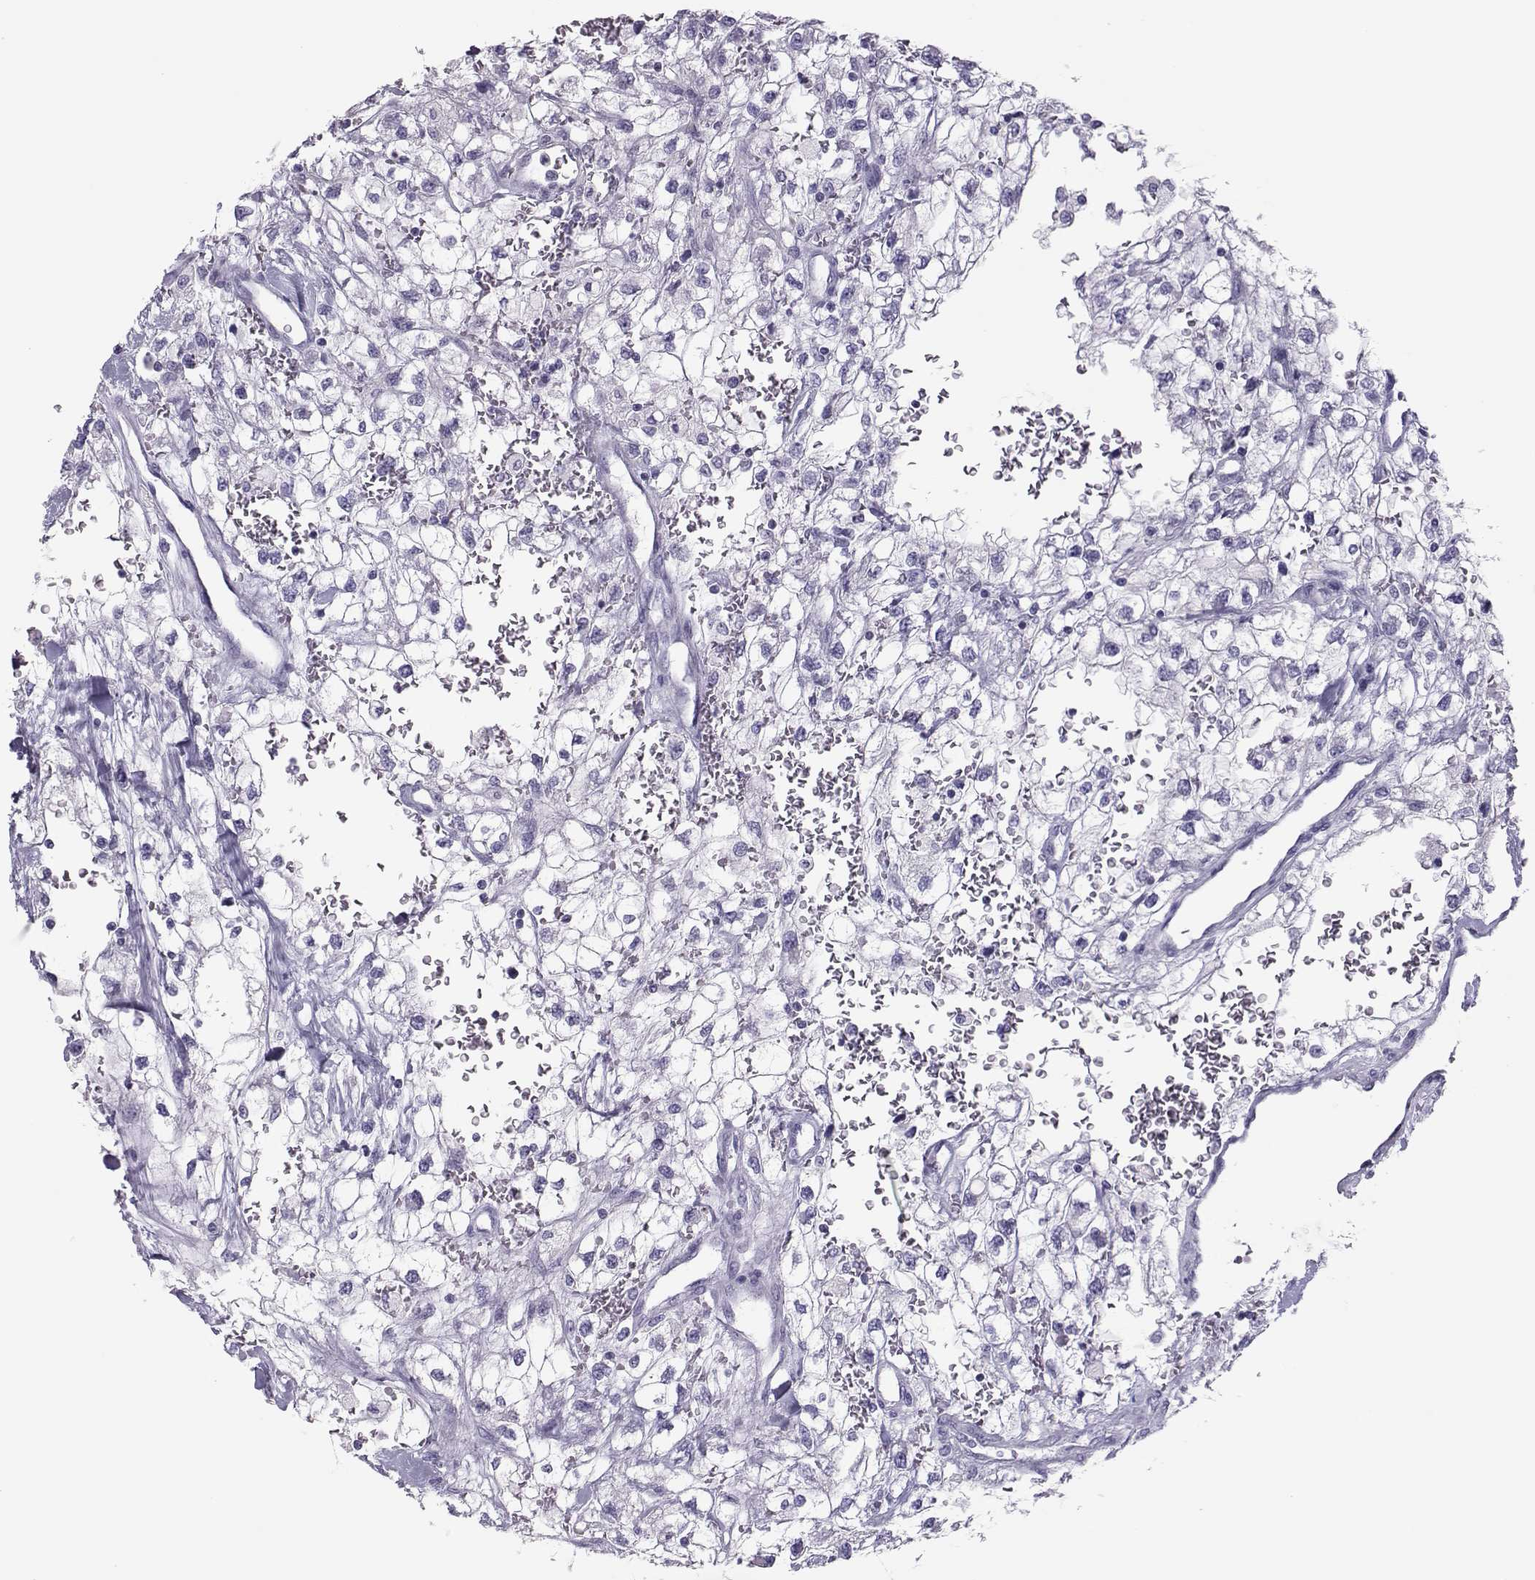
{"staining": {"intensity": "negative", "quantity": "none", "location": "none"}, "tissue": "renal cancer", "cell_type": "Tumor cells", "image_type": "cancer", "snomed": [{"axis": "morphology", "description": "Adenocarcinoma, NOS"}, {"axis": "topography", "description": "Kidney"}], "caption": "The photomicrograph exhibits no staining of tumor cells in renal cancer.", "gene": "TRPM7", "patient": {"sex": "male", "age": 59}}